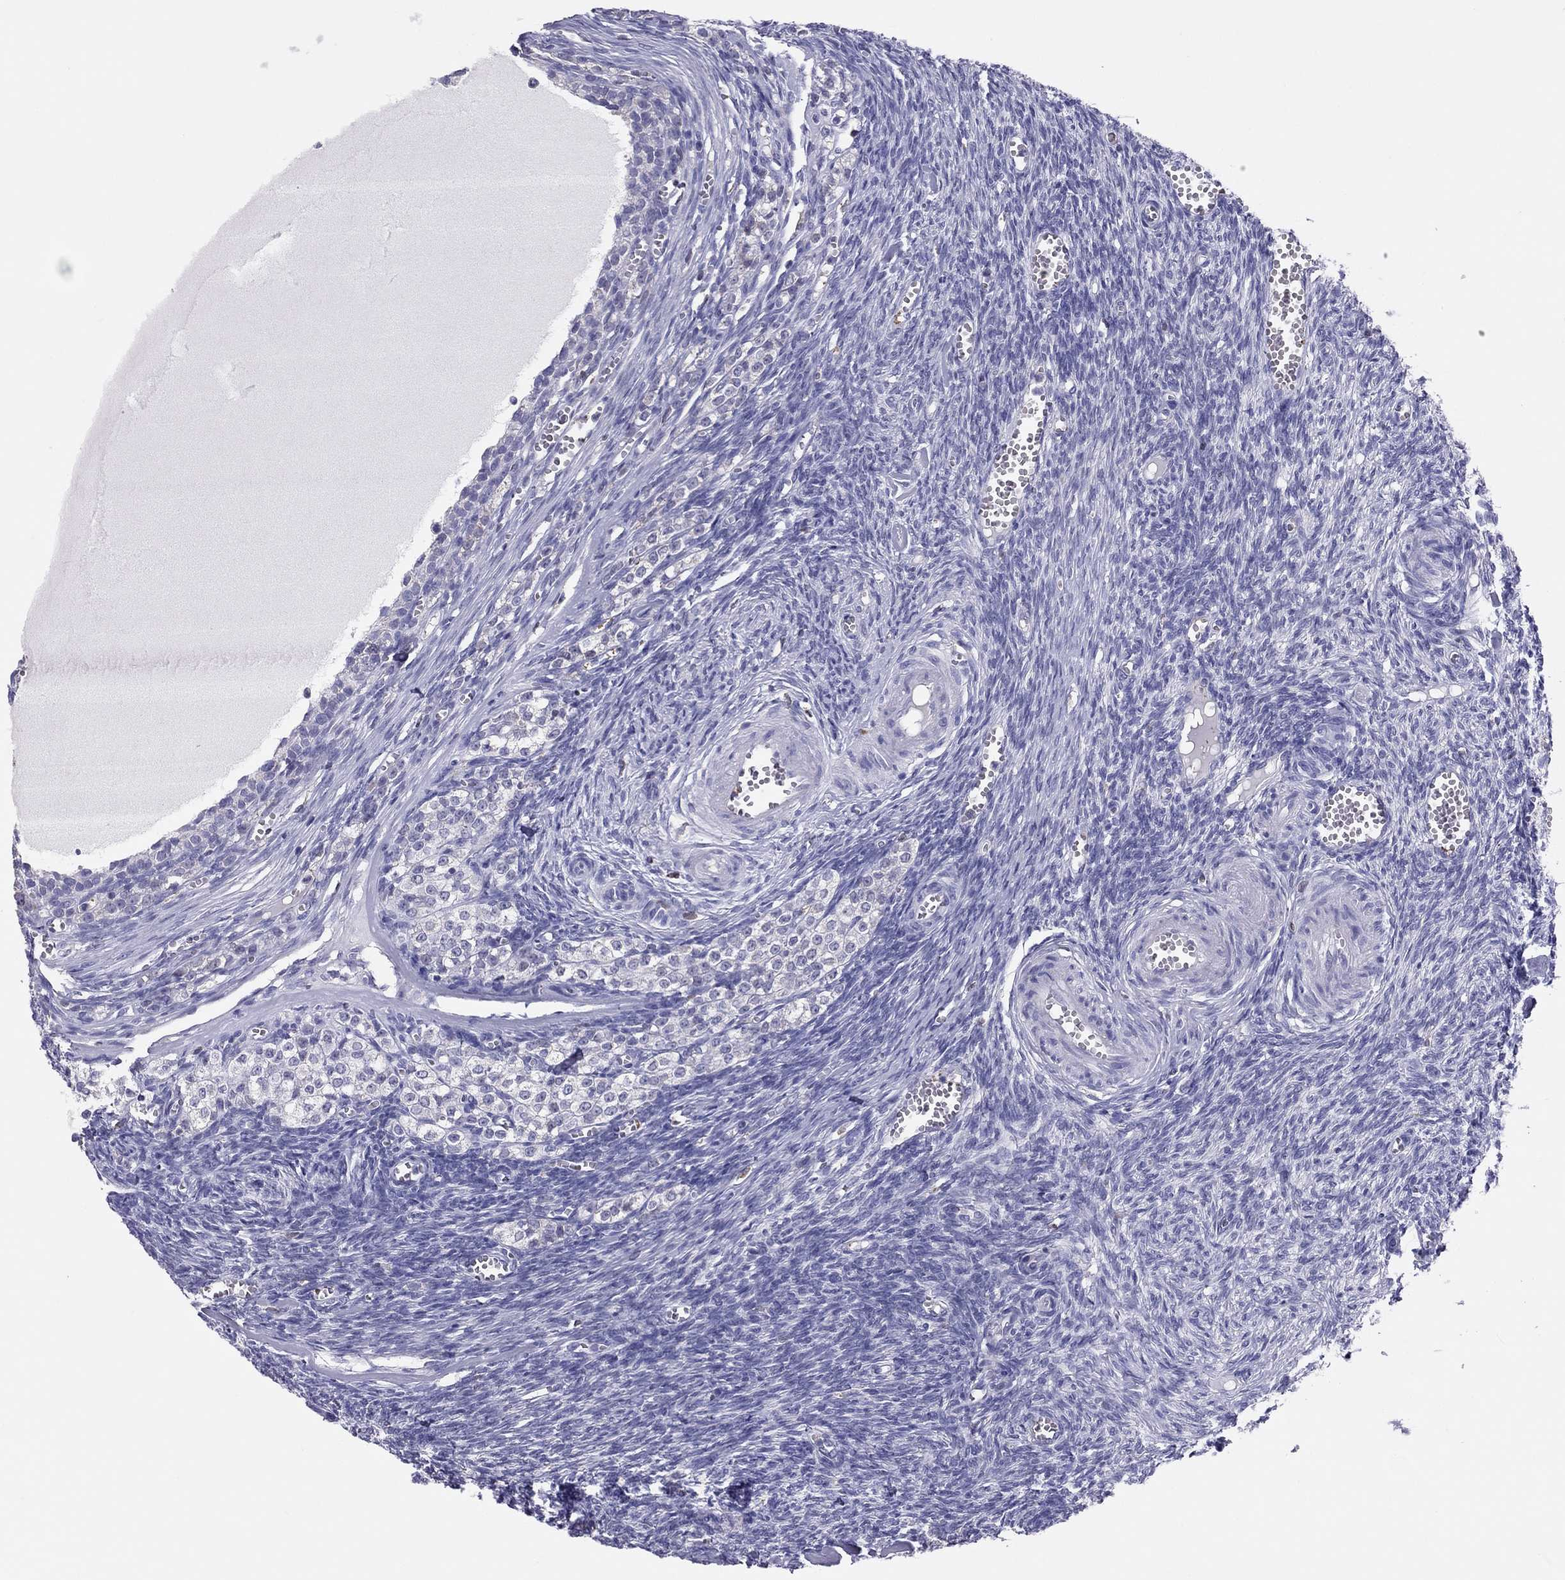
{"staining": {"intensity": "negative", "quantity": "none", "location": "none"}, "tissue": "ovary", "cell_type": "Follicle cells", "image_type": "normal", "snomed": [{"axis": "morphology", "description": "Normal tissue, NOS"}, {"axis": "topography", "description": "Ovary"}], "caption": "DAB (3,3'-diaminobenzidine) immunohistochemical staining of unremarkable human ovary shows no significant staining in follicle cells. Nuclei are stained in blue.", "gene": "ADORA2A", "patient": {"sex": "female", "age": 43}}